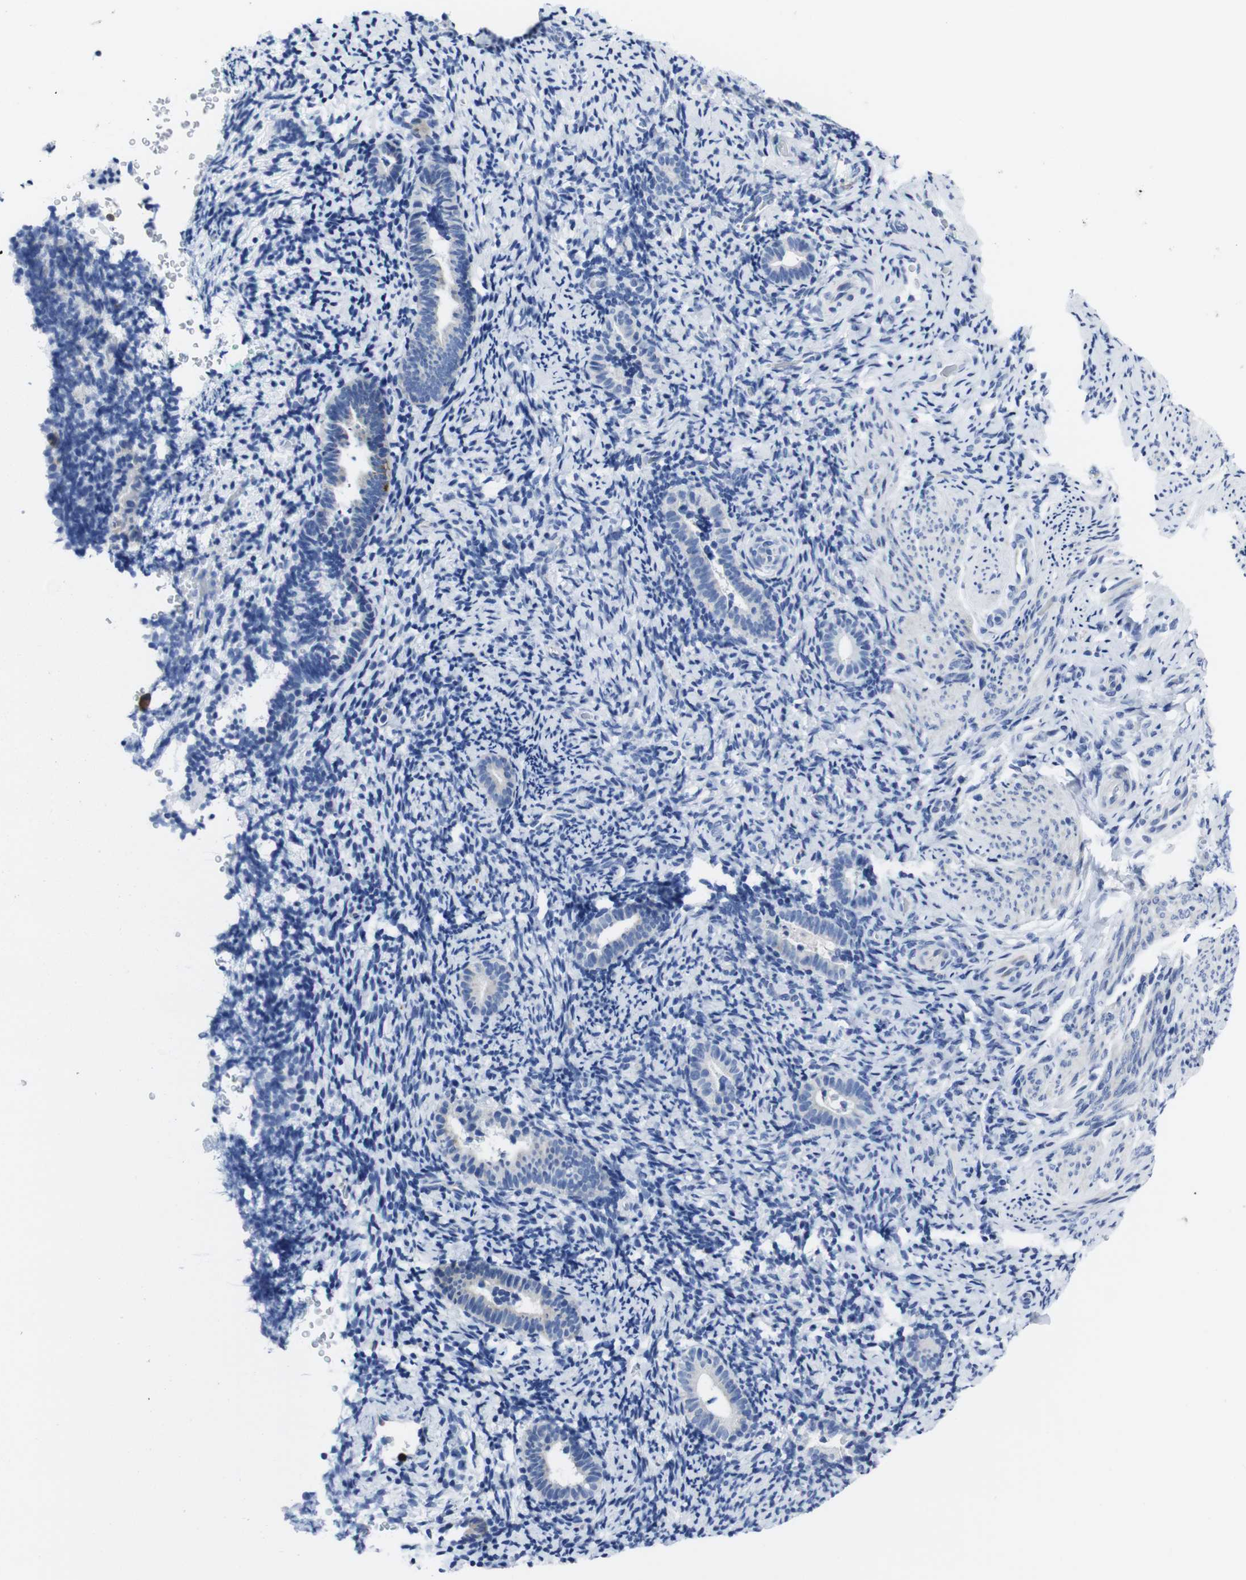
{"staining": {"intensity": "negative", "quantity": "none", "location": "none"}, "tissue": "endometrium", "cell_type": "Cells in endometrial stroma", "image_type": "normal", "snomed": [{"axis": "morphology", "description": "Normal tissue, NOS"}, {"axis": "topography", "description": "Endometrium"}], "caption": "Immunohistochemical staining of unremarkable human endometrium reveals no significant positivity in cells in endometrial stroma. (DAB immunohistochemistry (IHC), high magnification).", "gene": "EIF4A1", "patient": {"sex": "female", "age": 51}}